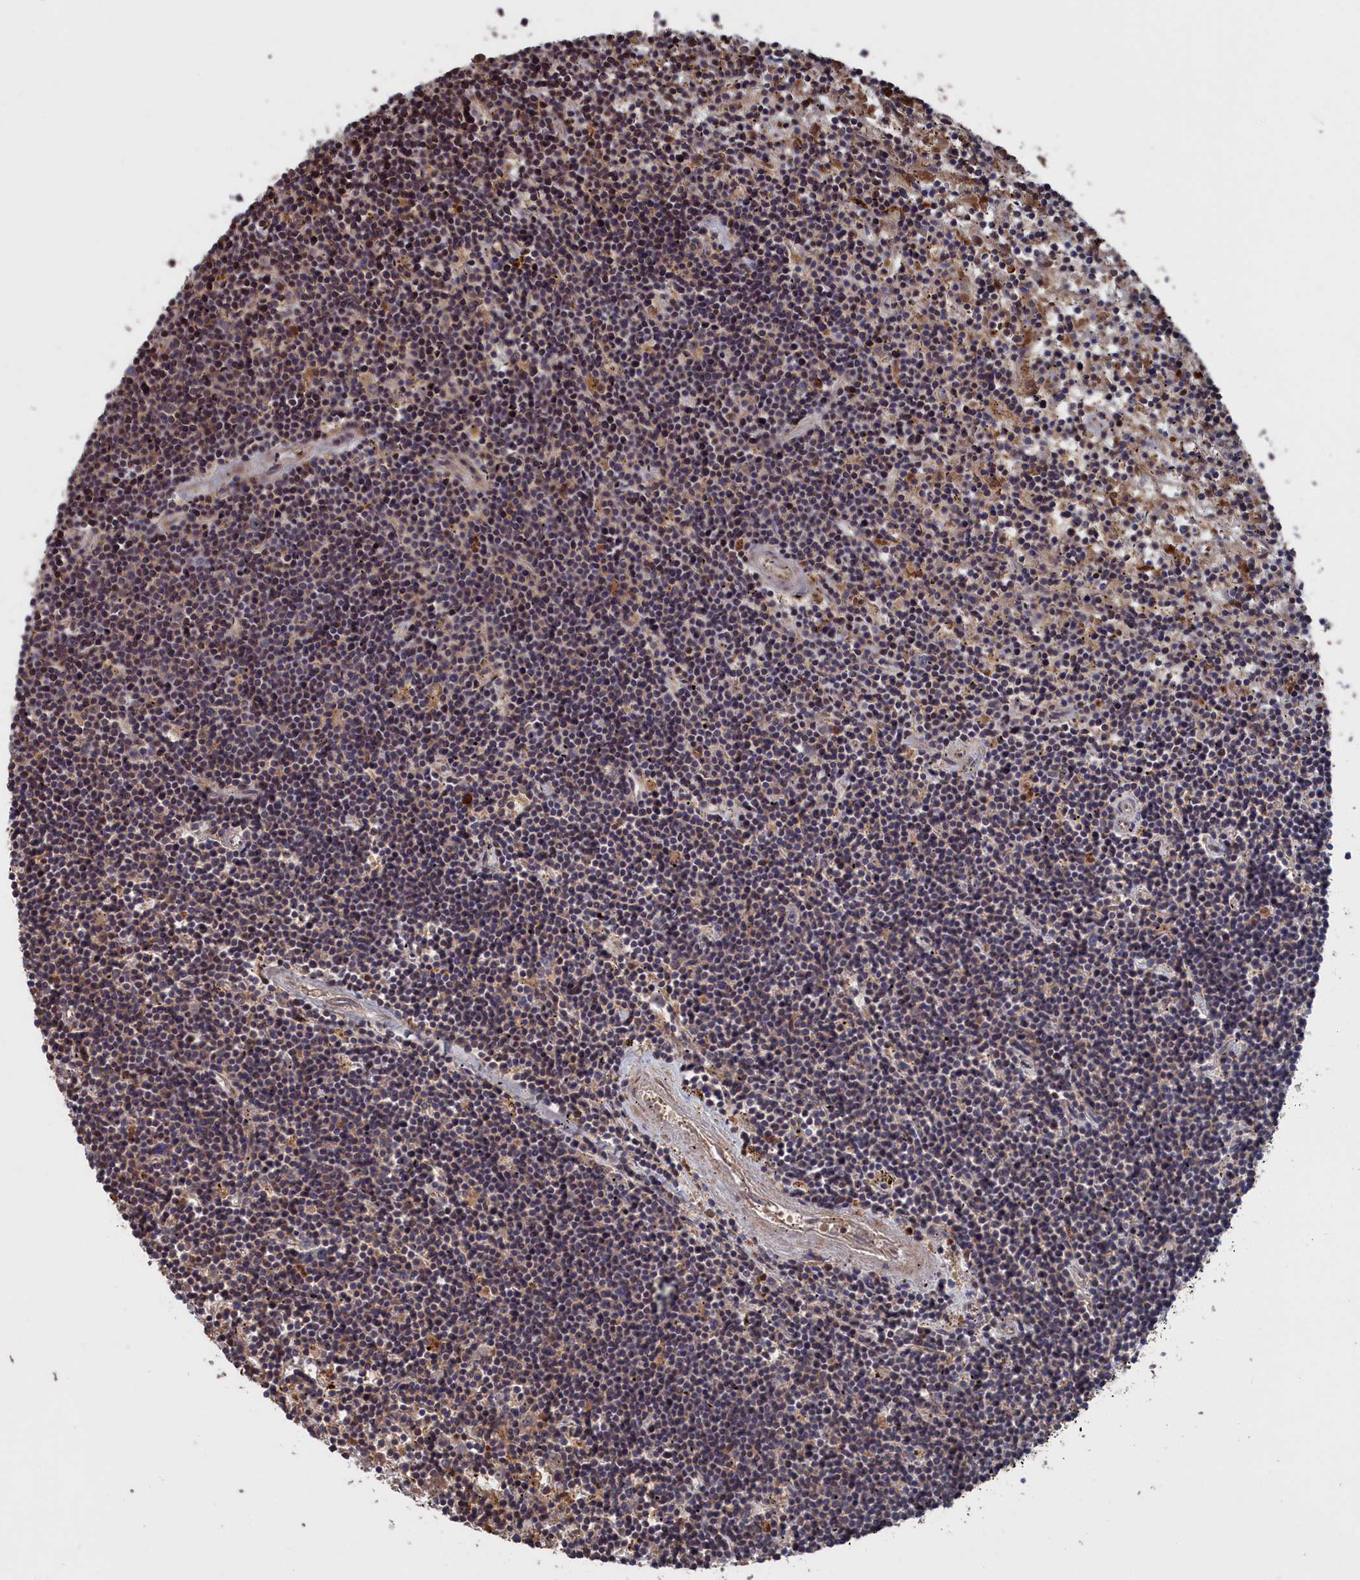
{"staining": {"intensity": "negative", "quantity": "none", "location": "none"}, "tissue": "lymphoma", "cell_type": "Tumor cells", "image_type": "cancer", "snomed": [{"axis": "morphology", "description": "Malignant lymphoma, non-Hodgkin's type, Low grade"}, {"axis": "topography", "description": "Spleen"}], "caption": "Tumor cells show no significant expression in low-grade malignant lymphoma, non-Hodgkin's type.", "gene": "PLA2G15", "patient": {"sex": "male", "age": 76}}